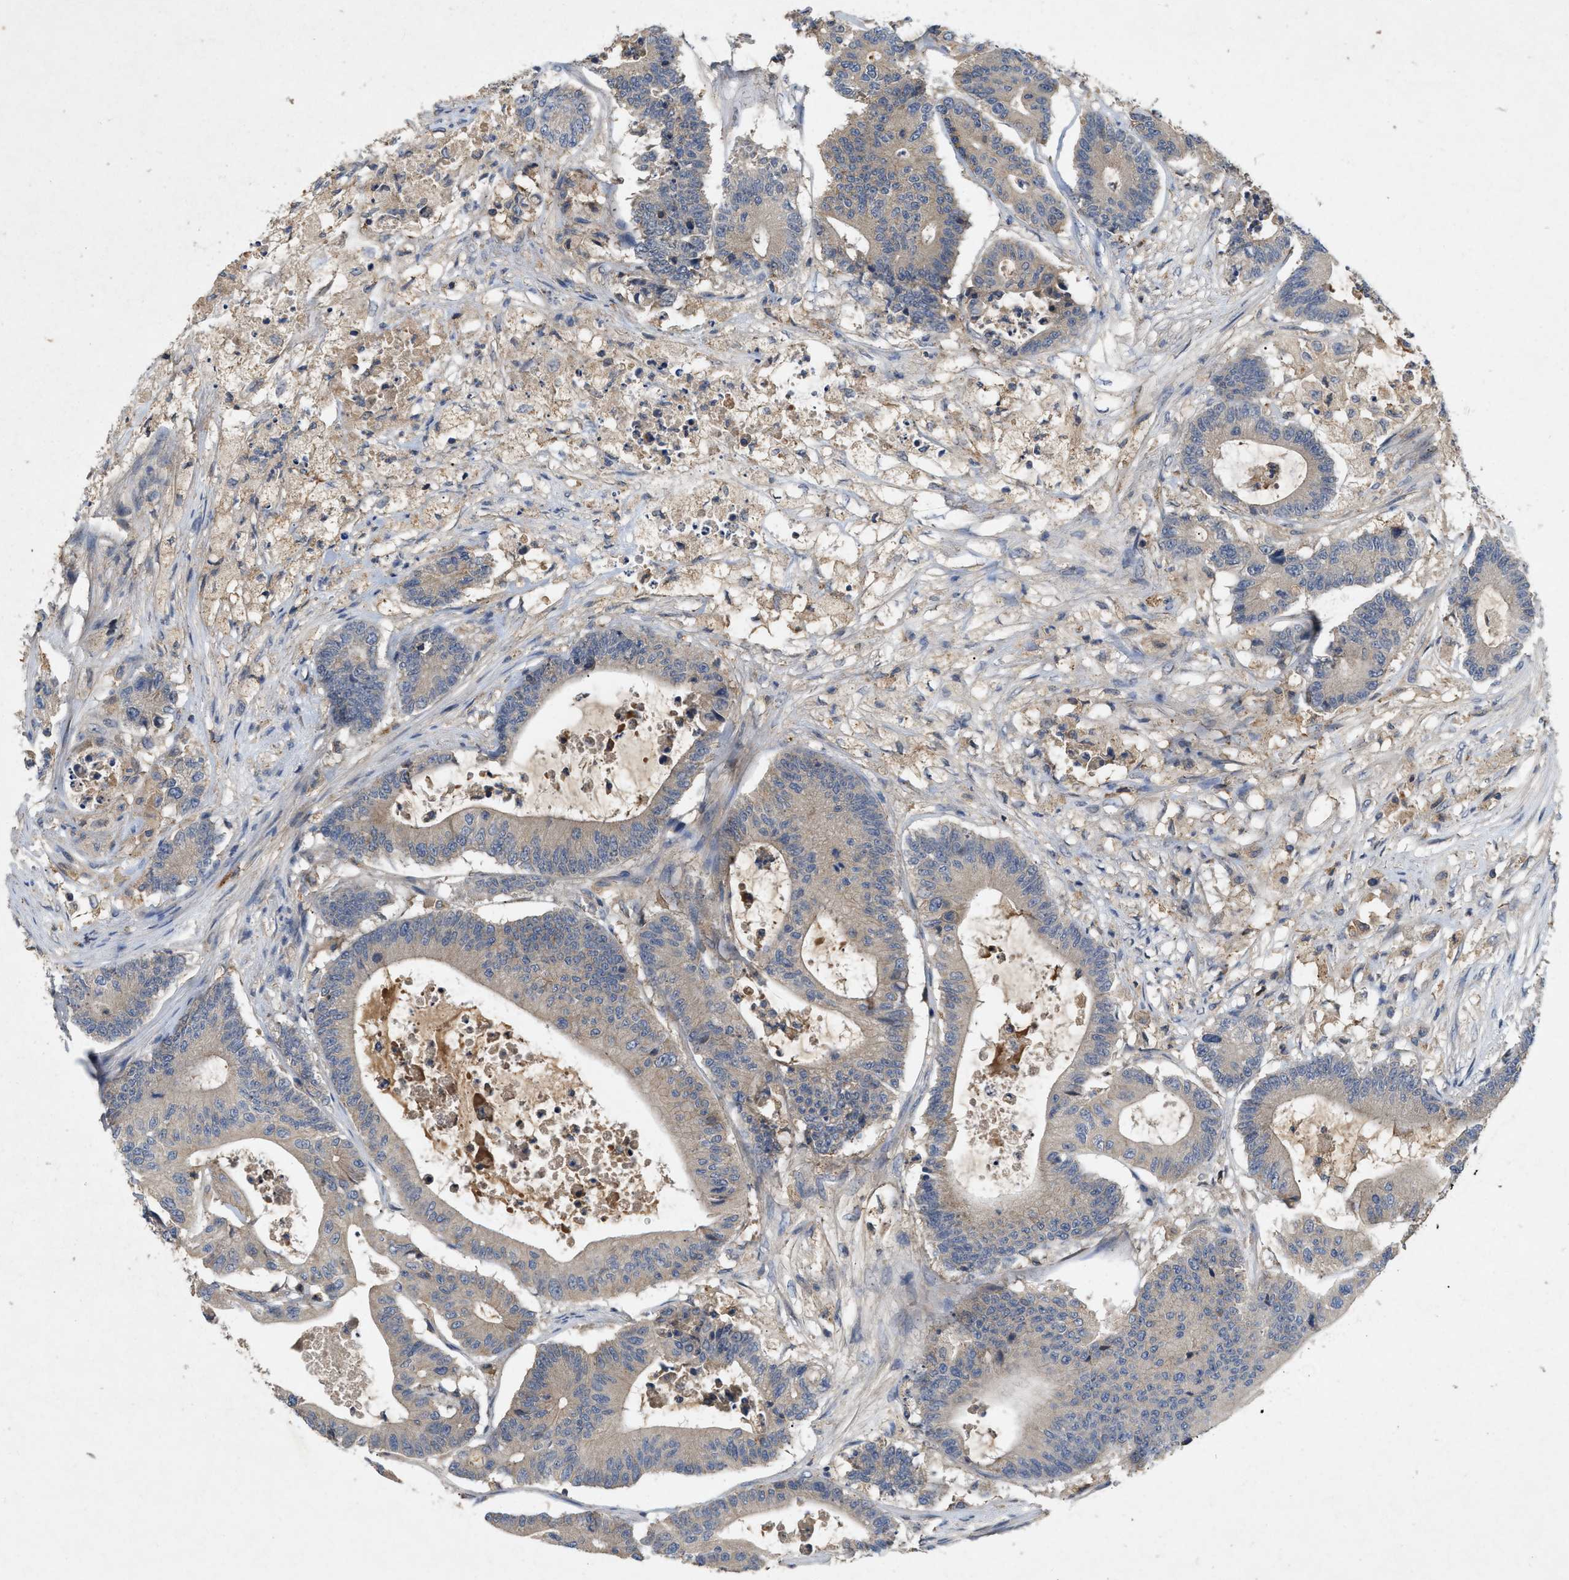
{"staining": {"intensity": "weak", "quantity": "<25%", "location": "cytoplasmic/membranous"}, "tissue": "colorectal cancer", "cell_type": "Tumor cells", "image_type": "cancer", "snomed": [{"axis": "morphology", "description": "Adenocarcinoma, NOS"}, {"axis": "topography", "description": "Colon"}], "caption": "A micrograph of human colorectal cancer (adenocarcinoma) is negative for staining in tumor cells.", "gene": "LPAR2", "patient": {"sex": "female", "age": 84}}